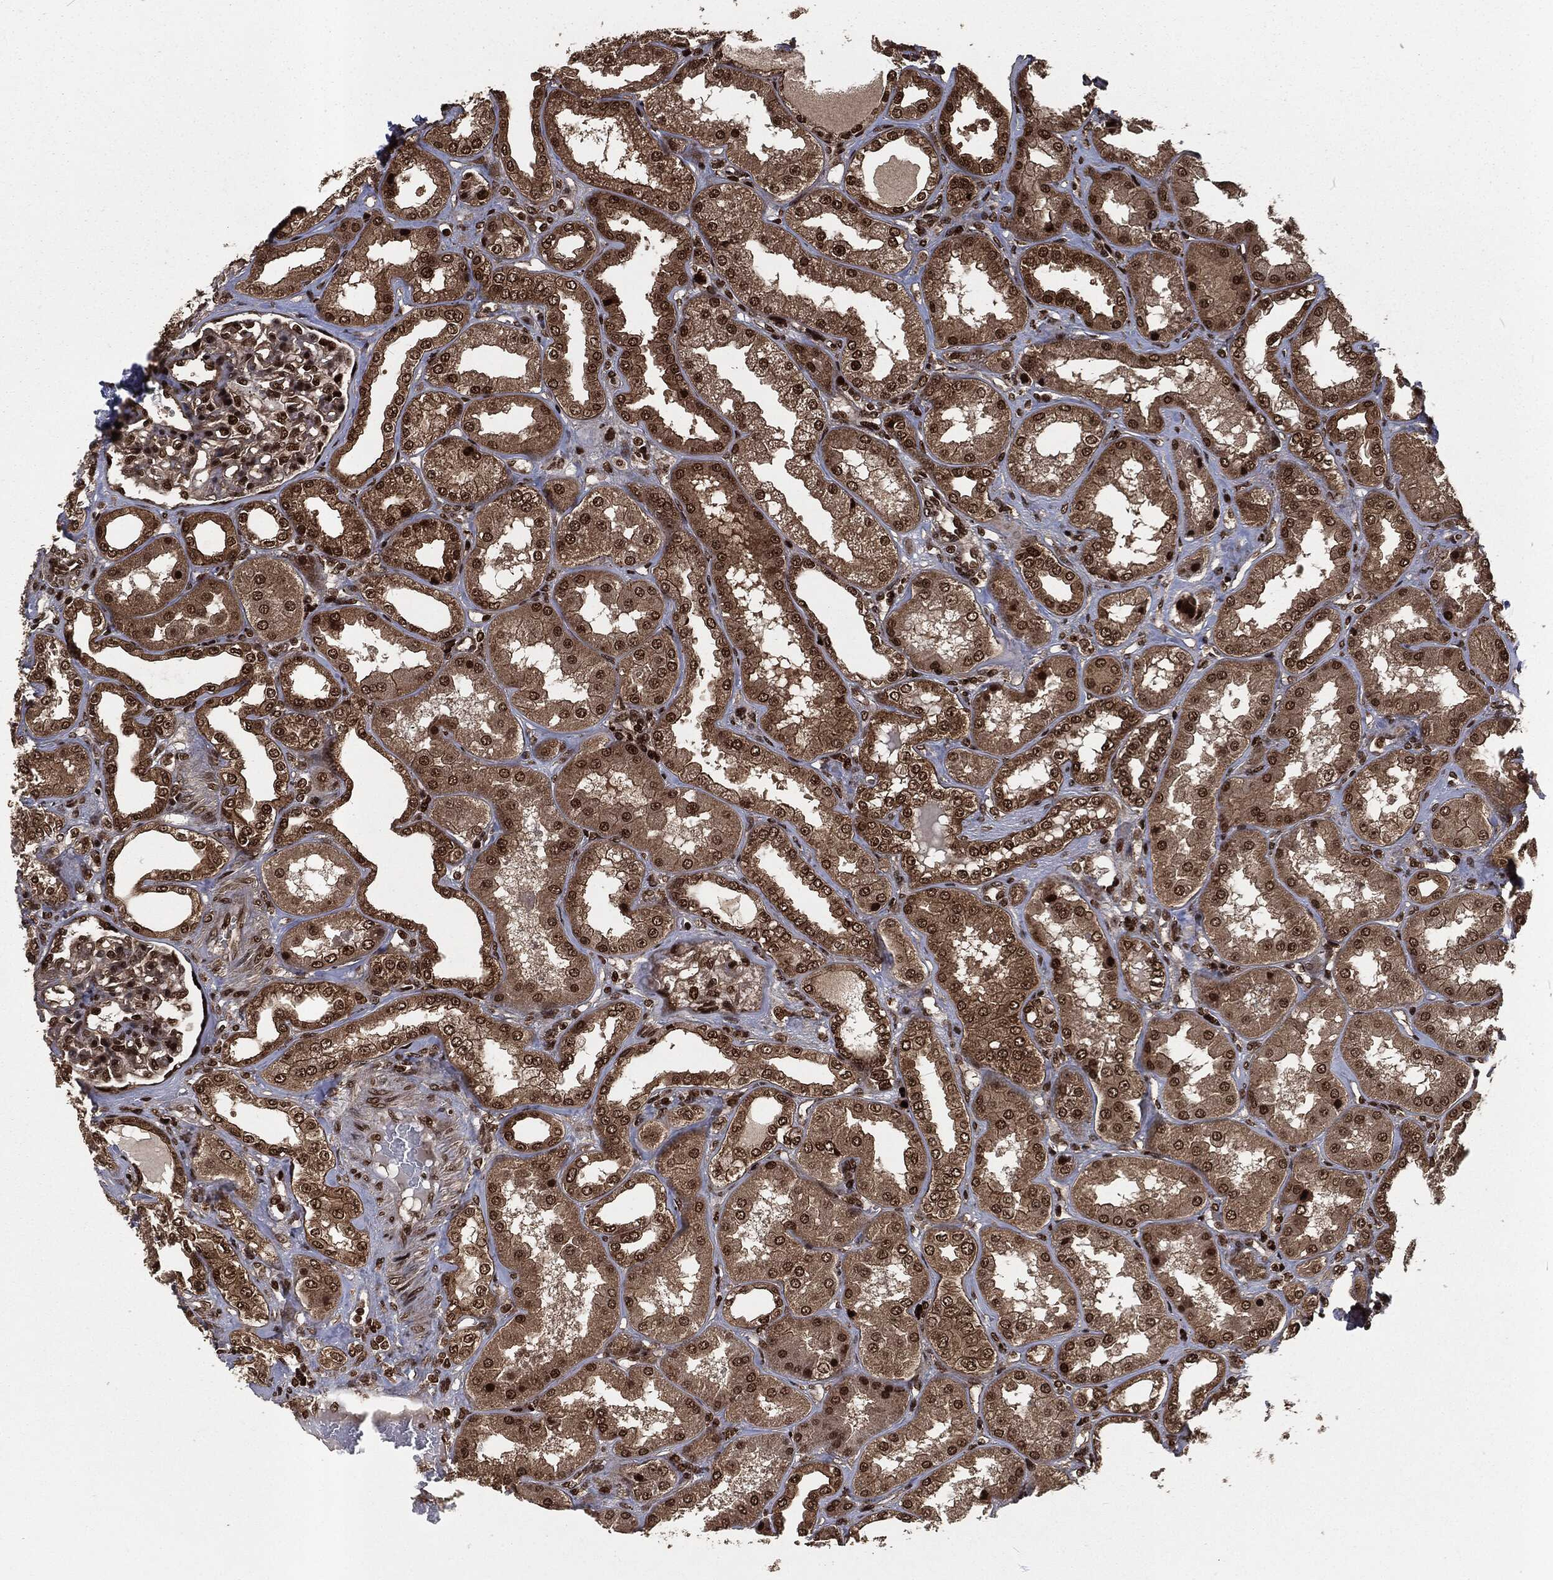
{"staining": {"intensity": "strong", "quantity": ">75%", "location": "nuclear"}, "tissue": "kidney", "cell_type": "Cells in glomeruli", "image_type": "normal", "snomed": [{"axis": "morphology", "description": "Normal tissue, NOS"}, {"axis": "topography", "description": "Kidney"}], "caption": "Immunohistochemical staining of normal kidney shows high levels of strong nuclear positivity in about >75% of cells in glomeruli.", "gene": "NGRN", "patient": {"sex": "female", "age": 56}}